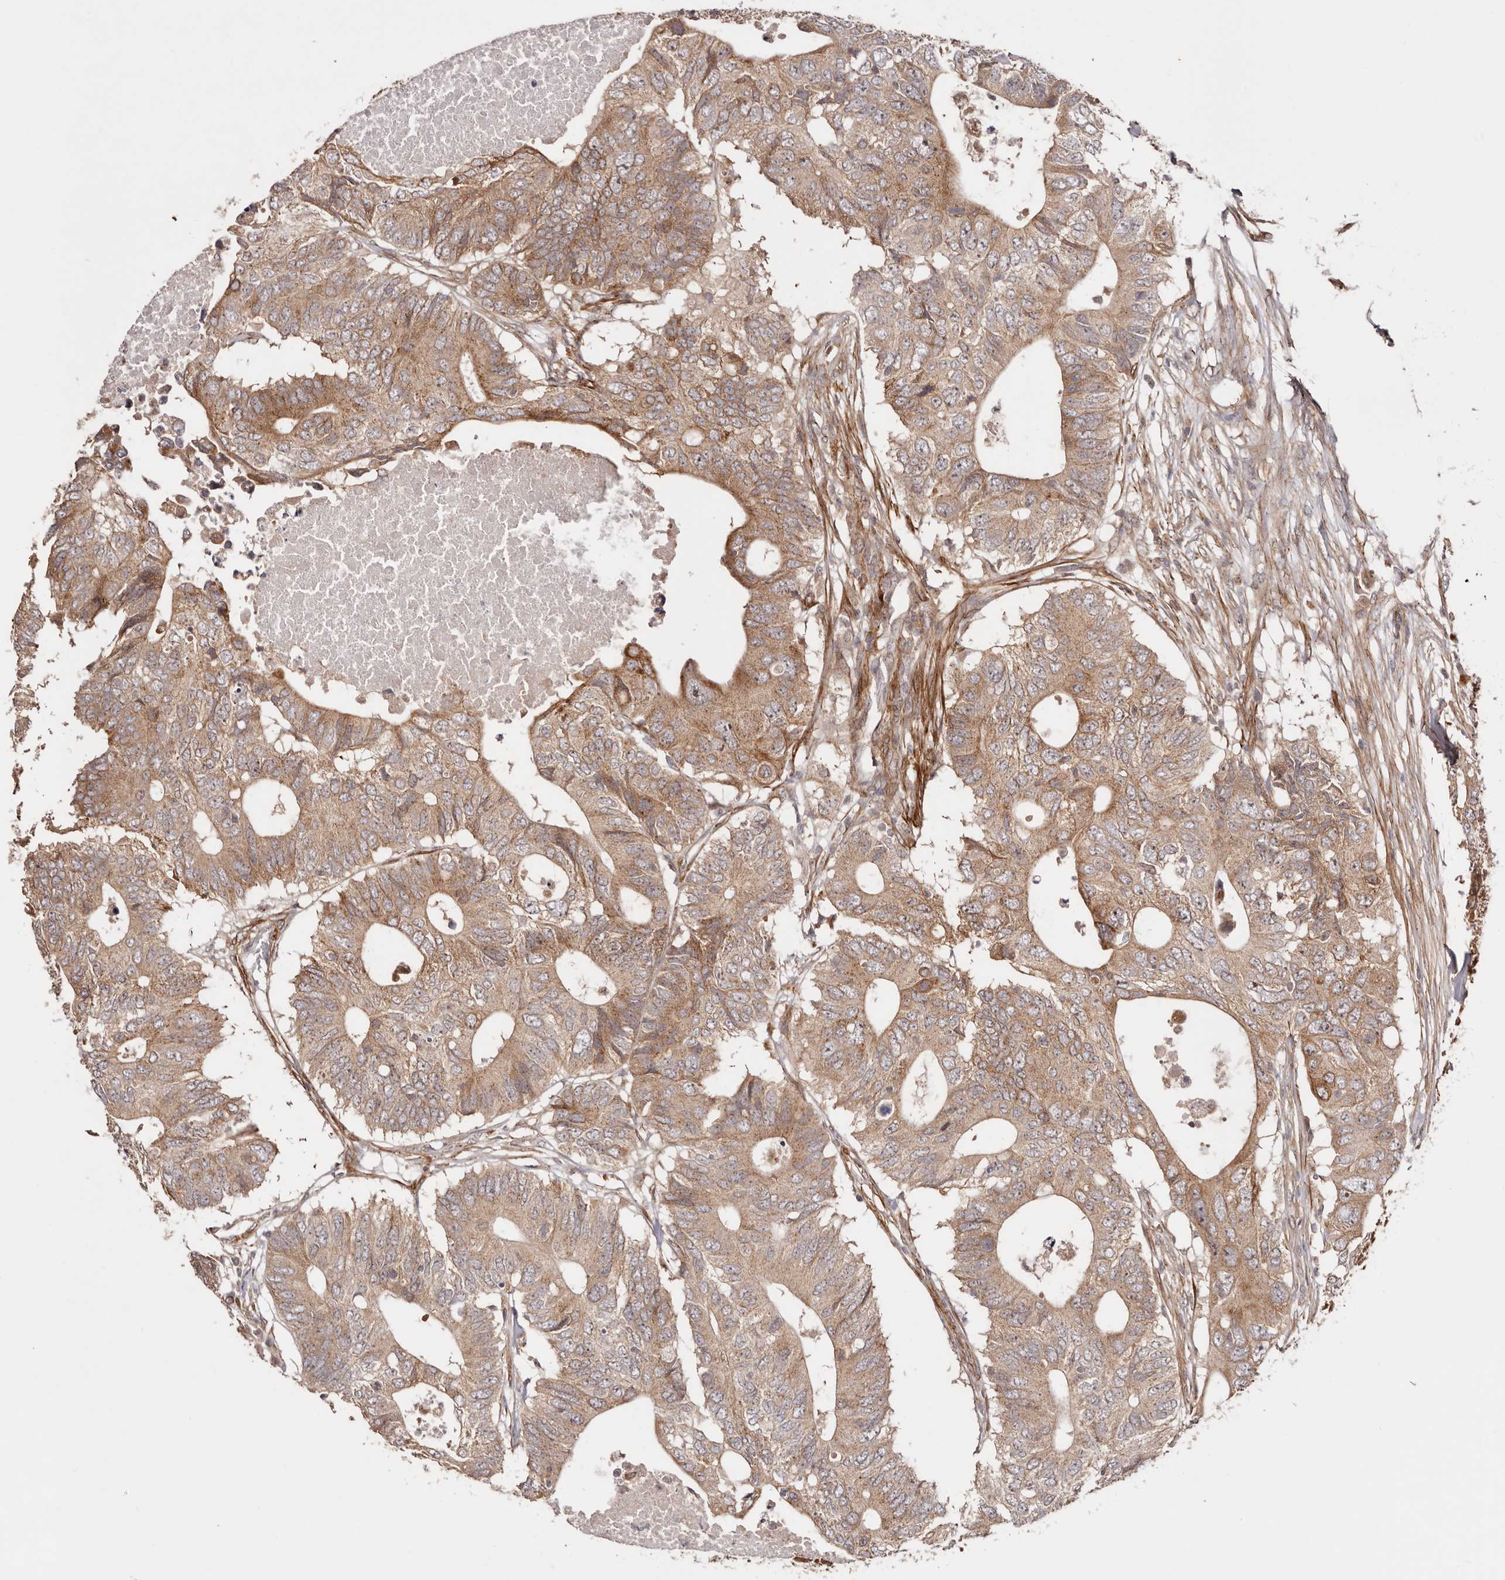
{"staining": {"intensity": "moderate", "quantity": ">75%", "location": "cytoplasmic/membranous"}, "tissue": "colorectal cancer", "cell_type": "Tumor cells", "image_type": "cancer", "snomed": [{"axis": "morphology", "description": "Adenocarcinoma, NOS"}, {"axis": "topography", "description": "Colon"}], "caption": "Protein analysis of colorectal cancer (adenocarcinoma) tissue shows moderate cytoplasmic/membranous positivity in about >75% of tumor cells.", "gene": "MICAL2", "patient": {"sex": "male", "age": 71}}